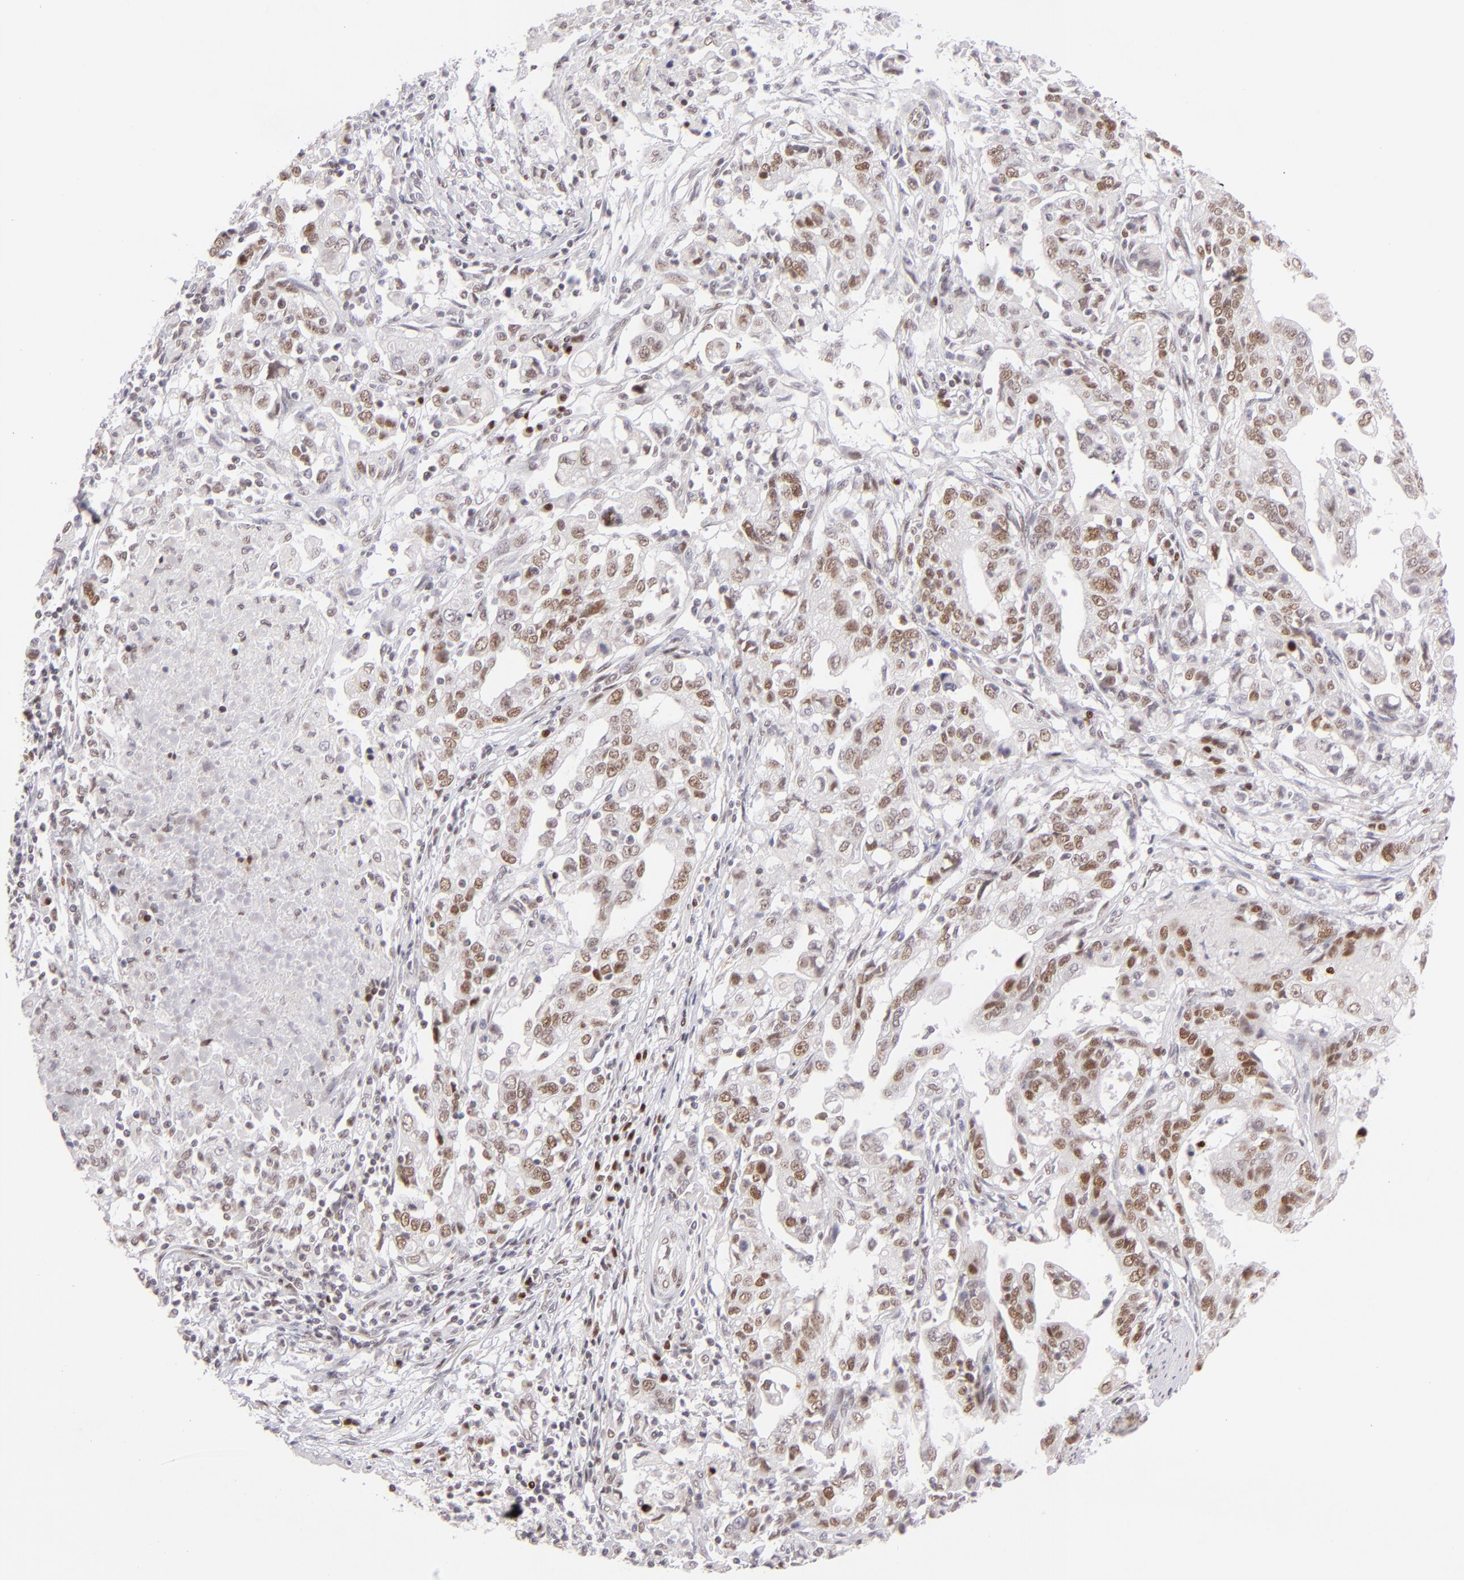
{"staining": {"intensity": "moderate", "quantity": "25%-75%", "location": "nuclear"}, "tissue": "stomach cancer", "cell_type": "Tumor cells", "image_type": "cancer", "snomed": [{"axis": "morphology", "description": "Adenocarcinoma, NOS"}, {"axis": "topography", "description": "Stomach, upper"}], "caption": "The photomicrograph demonstrates a brown stain indicating the presence of a protein in the nuclear of tumor cells in stomach cancer.", "gene": "POU2F1", "patient": {"sex": "female", "age": 50}}